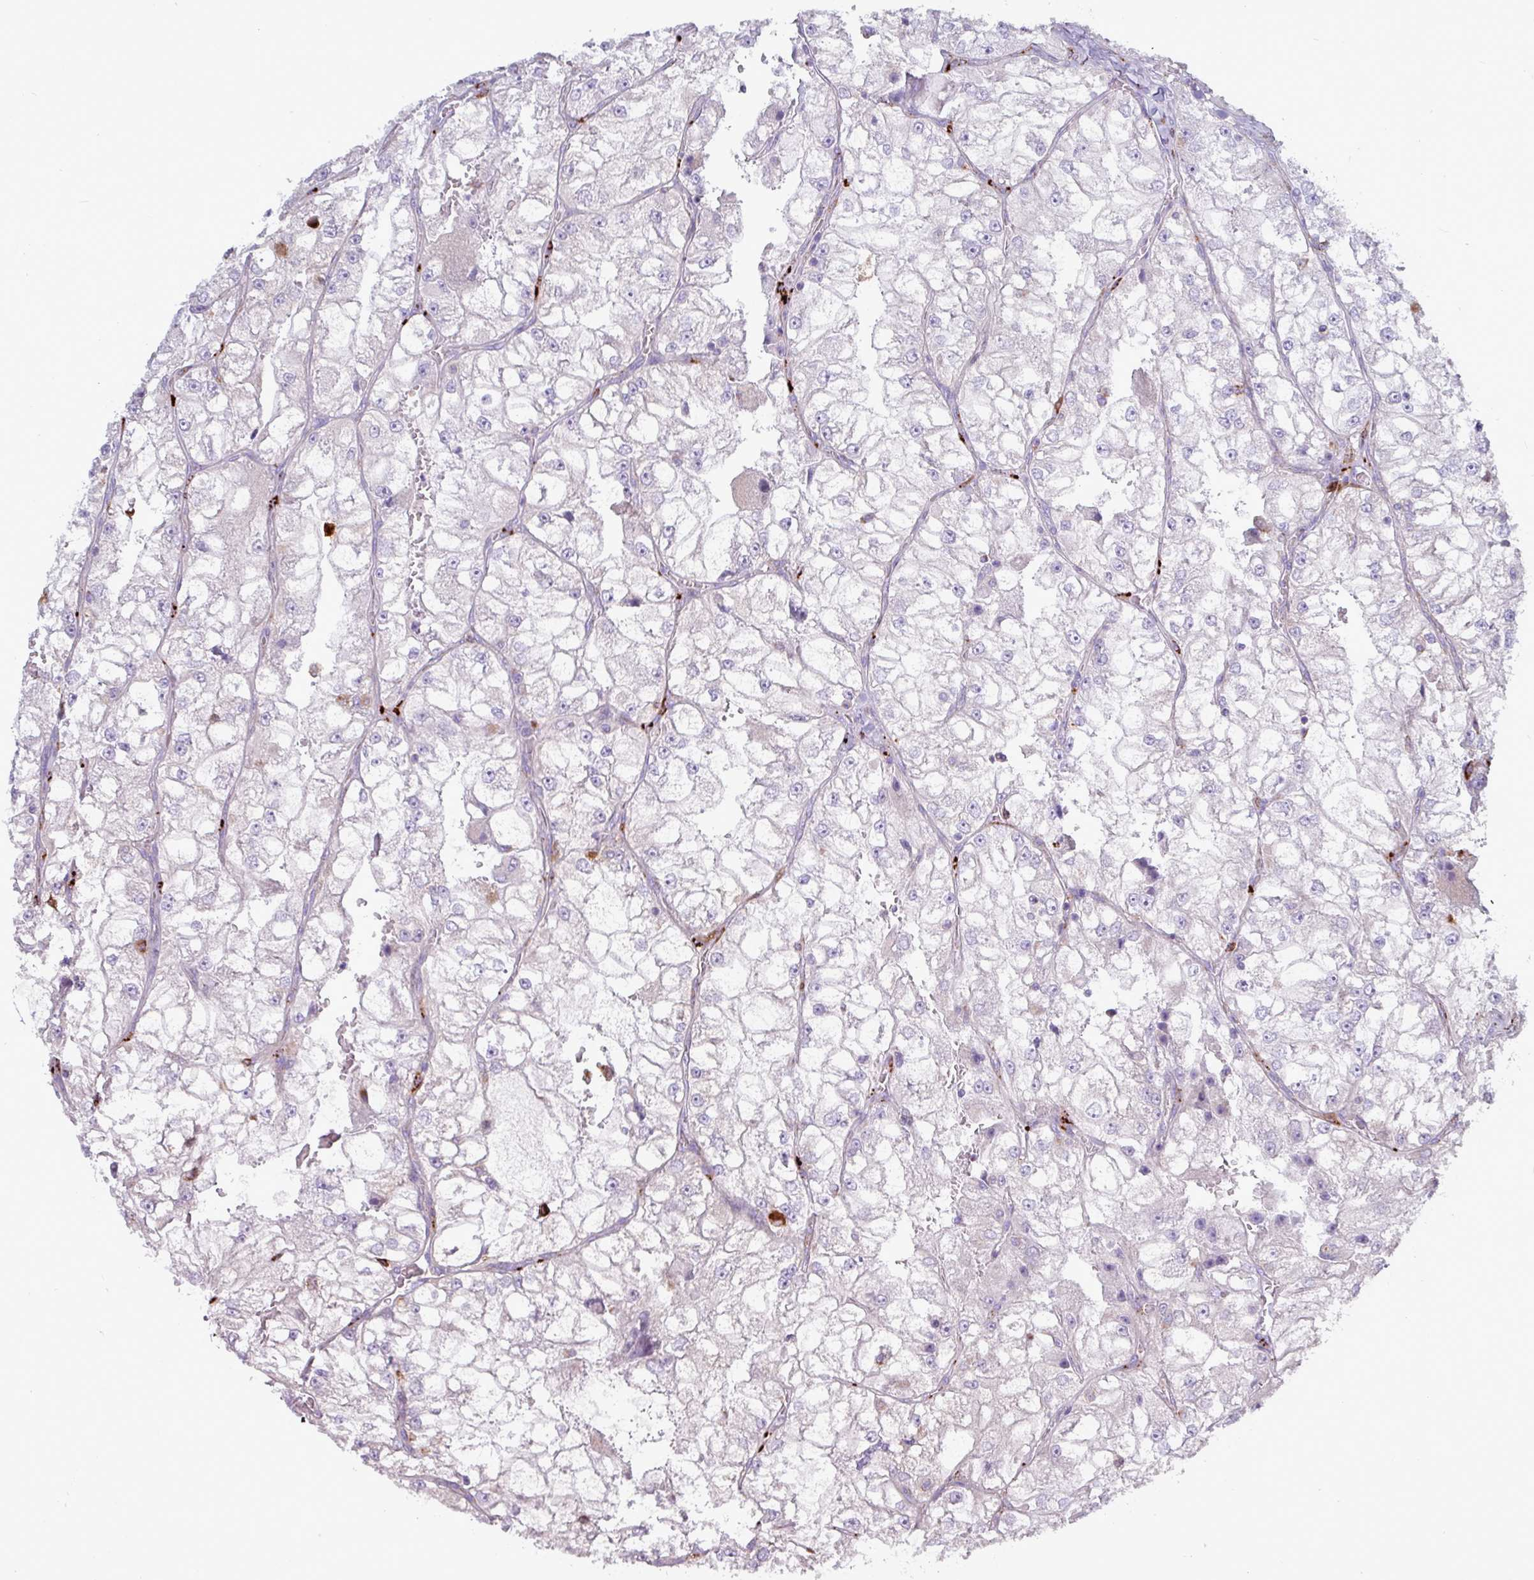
{"staining": {"intensity": "negative", "quantity": "none", "location": "none"}, "tissue": "renal cancer", "cell_type": "Tumor cells", "image_type": "cancer", "snomed": [{"axis": "morphology", "description": "Adenocarcinoma, NOS"}, {"axis": "topography", "description": "Kidney"}], "caption": "Renal adenocarcinoma was stained to show a protein in brown. There is no significant staining in tumor cells. (Immunohistochemistry (ihc), brightfield microscopy, high magnification).", "gene": "AMIGO2", "patient": {"sex": "female", "age": 72}}